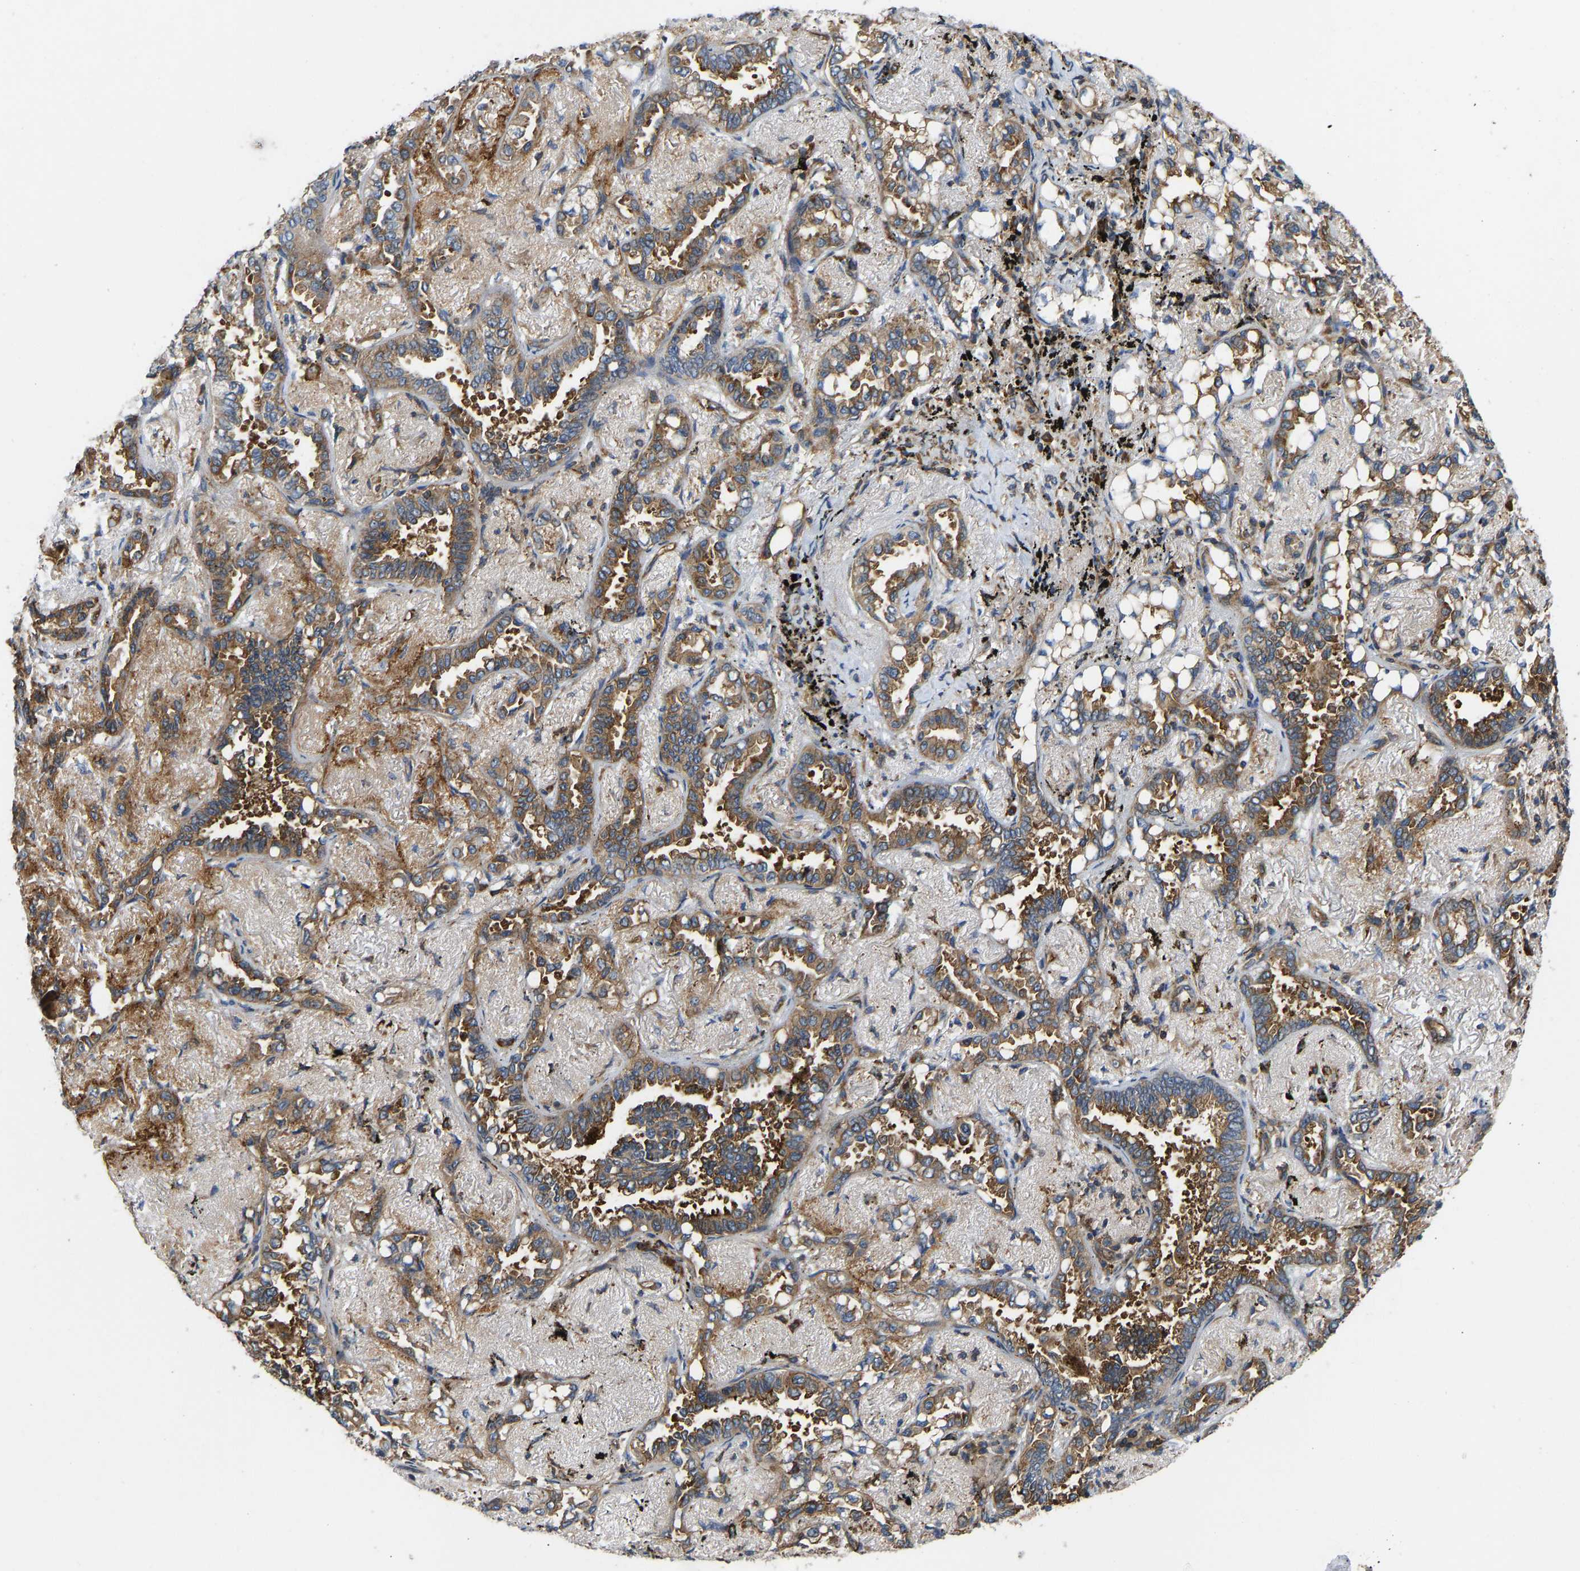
{"staining": {"intensity": "moderate", "quantity": ">75%", "location": "cytoplasmic/membranous"}, "tissue": "lung cancer", "cell_type": "Tumor cells", "image_type": "cancer", "snomed": [{"axis": "morphology", "description": "Adenocarcinoma, NOS"}, {"axis": "topography", "description": "Lung"}], "caption": "IHC micrograph of neoplastic tissue: lung cancer (adenocarcinoma) stained using immunohistochemistry (IHC) reveals medium levels of moderate protein expression localized specifically in the cytoplasmic/membranous of tumor cells, appearing as a cytoplasmic/membranous brown color.", "gene": "RASGRF2", "patient": {"sex": "male", "age": 59}}